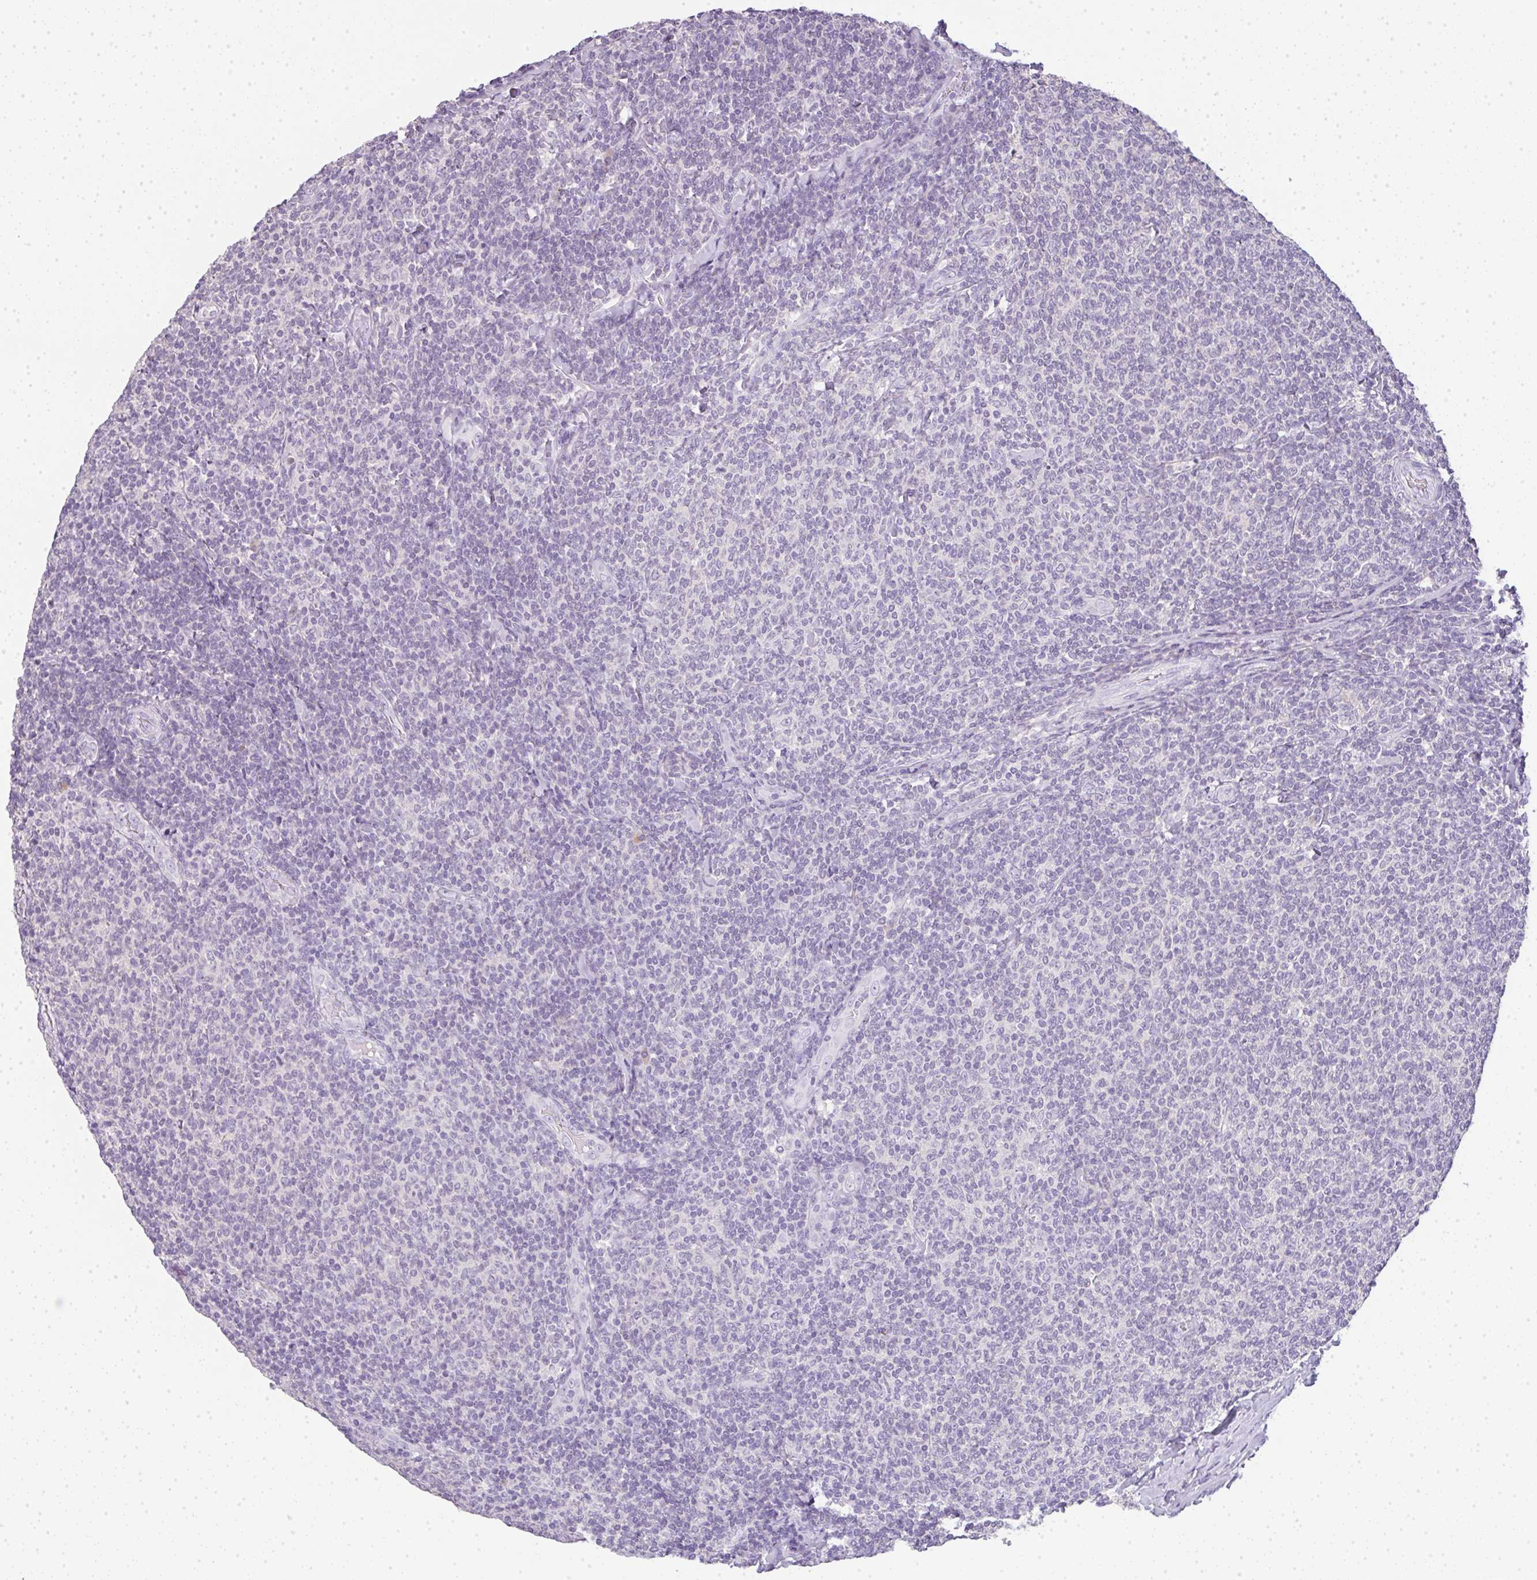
{"staining": {"intensity": "negative", "quantity": "none", "location": "none"}, "tissue": "lymphoma", "cell_type": "Tumor cells", "image_type": "cancer", "snomed": [{"axis": "morphology", "description": "Malignant lymphoma, non-Hodgkin's type, Low grade"}, {"axis": "topography", "description": "Lymph node"}], "caption": "A high-resolution image shows immunohistochemistry staining of low-grade malignant lymphoma, non-Hodgkin's type, which demonstrates no significant positivity in tumor cells.", "gene": "LPAR4", "patient": {"sex": "male", "age": 52}}